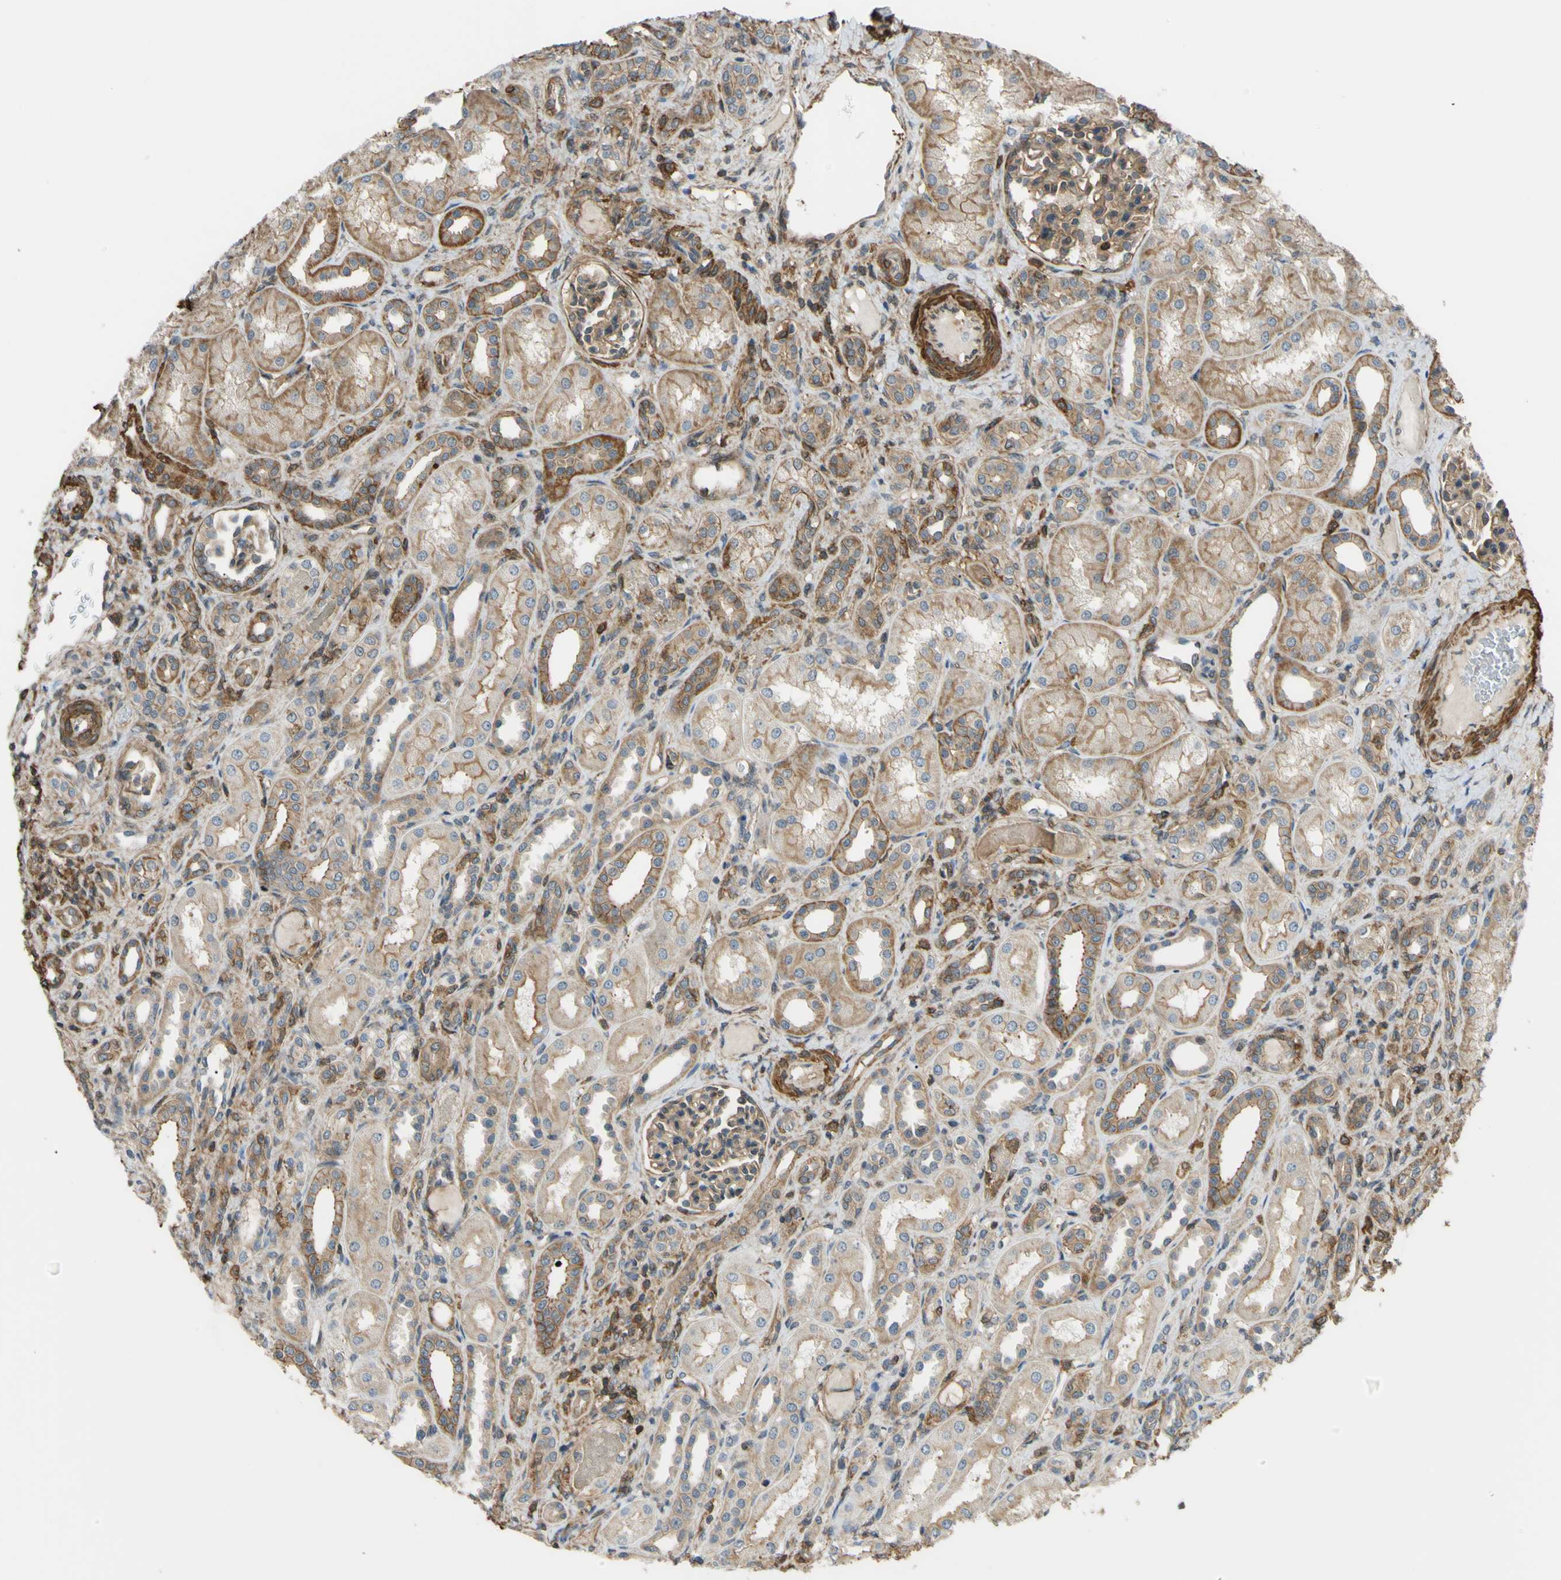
{"staining": {"intensity": "moderate", "quantity": ">75%", "location": "cytoplasmic/membranous"}, "tissue": "kidney", "cell_type": "Cells in glomeruli", "image_type": "normal", "snomed": [{"axis": "morphology", "description": "Normal tissue, NOS"}, {"axis": "topography", "description": "Kidney"}], "caption": "Protein expression analysis of benign kidney demonstrates moderate cytoplasmic/membranous expression in approximately >75% of cells in glomeruli.", "gene": "ADD3", "patient": {"sex": "male", "age": 7}}